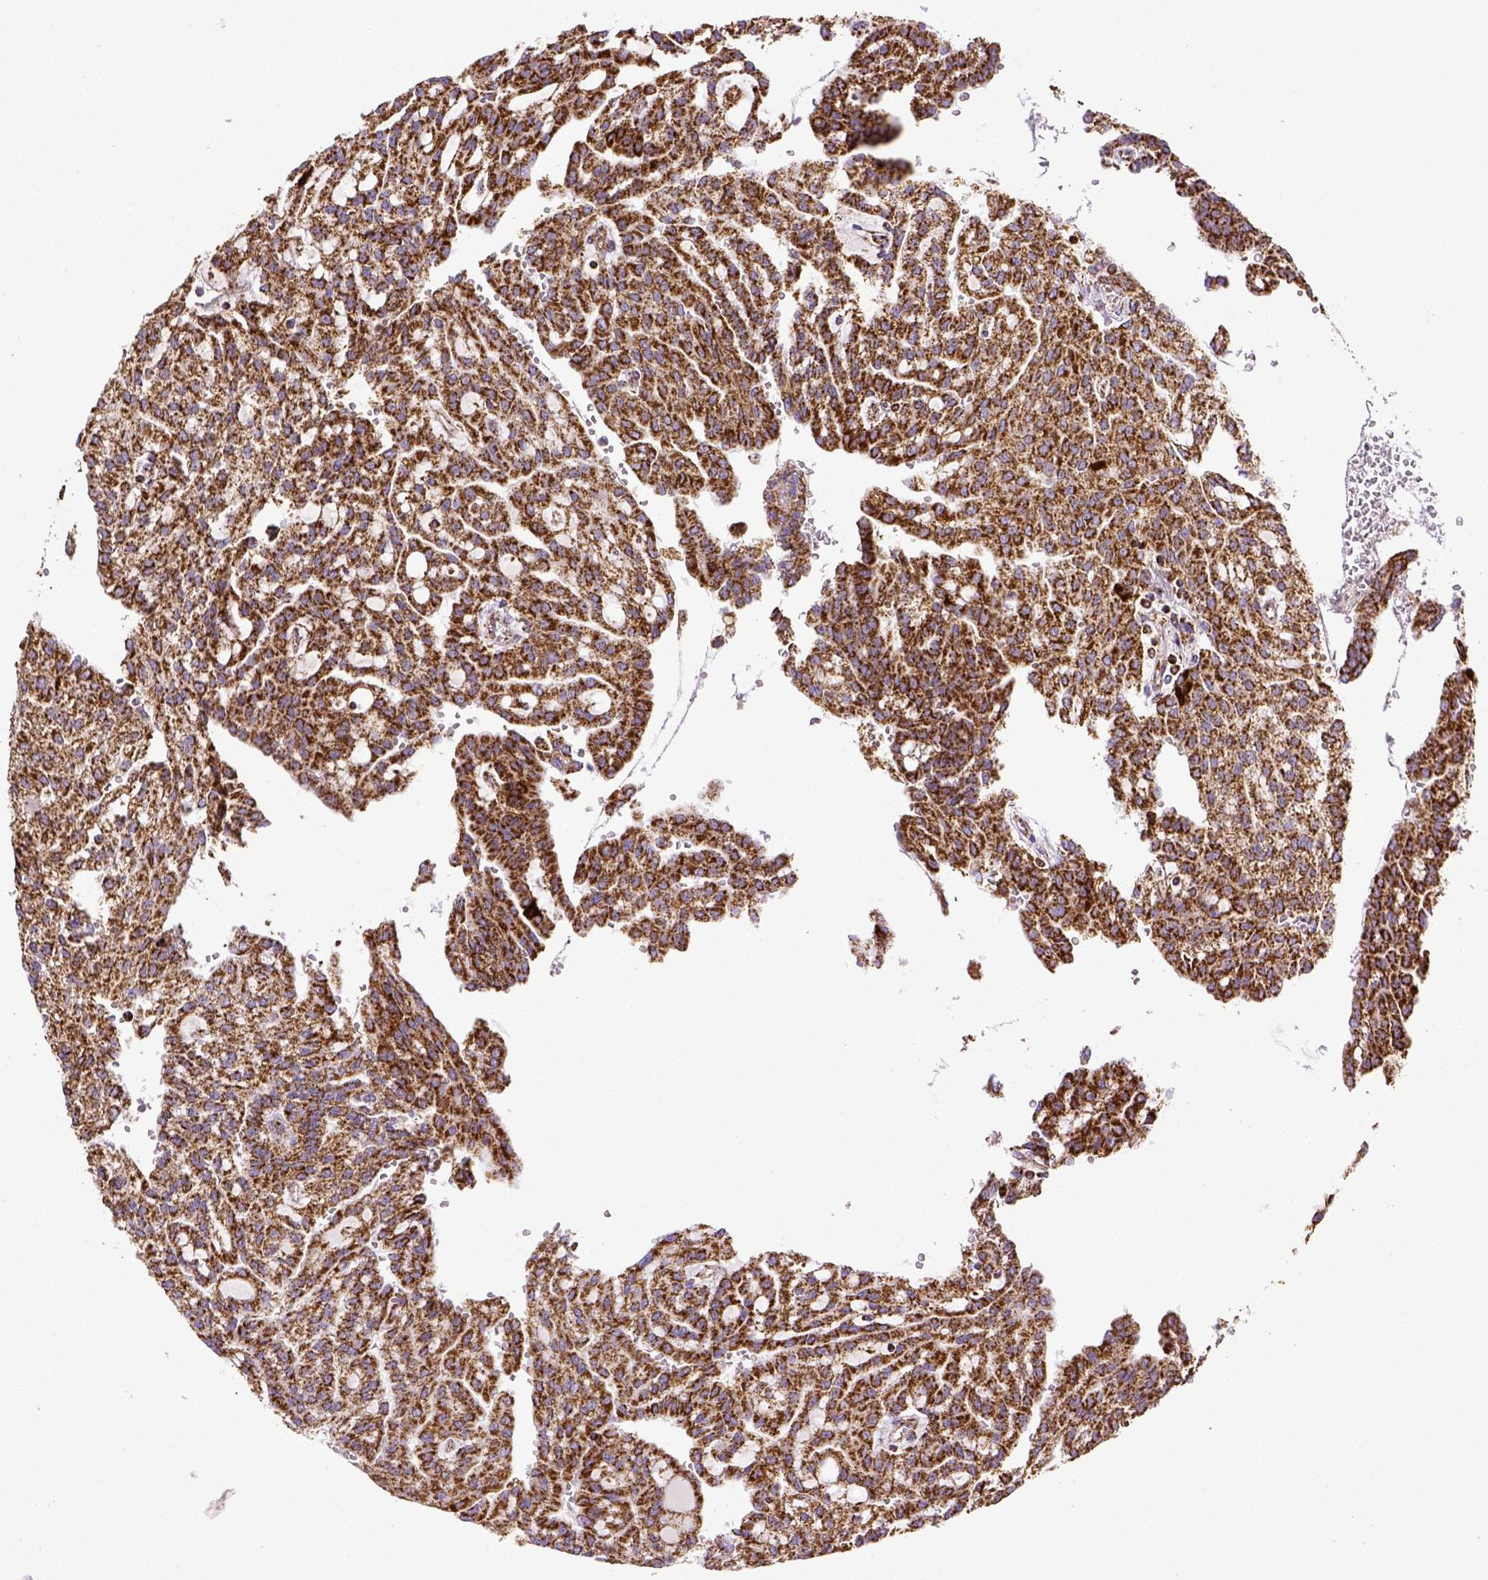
{"staining": {"intensity": "strong", "quantity": ">75%", "location": "cytoplasmic/membranous"}, "tissue": "renal cancer", "cell_type": "Tumor cells", "image_type": "cancer", "snomed": [{"axis": "morphology", "description": "Adenocarcinoma, NOS"}, {"axis": "topography", "description": "Kidney"}], "caption": "A histopathology image showing strong cytoplasmic/membranous staining in about >75% of tumor cells in renal adenocarcinoma, as visualized by brown immunohistochemical staining.", "gene": "MT-CO1", "patient": {"sex": "male", "age": 63}}